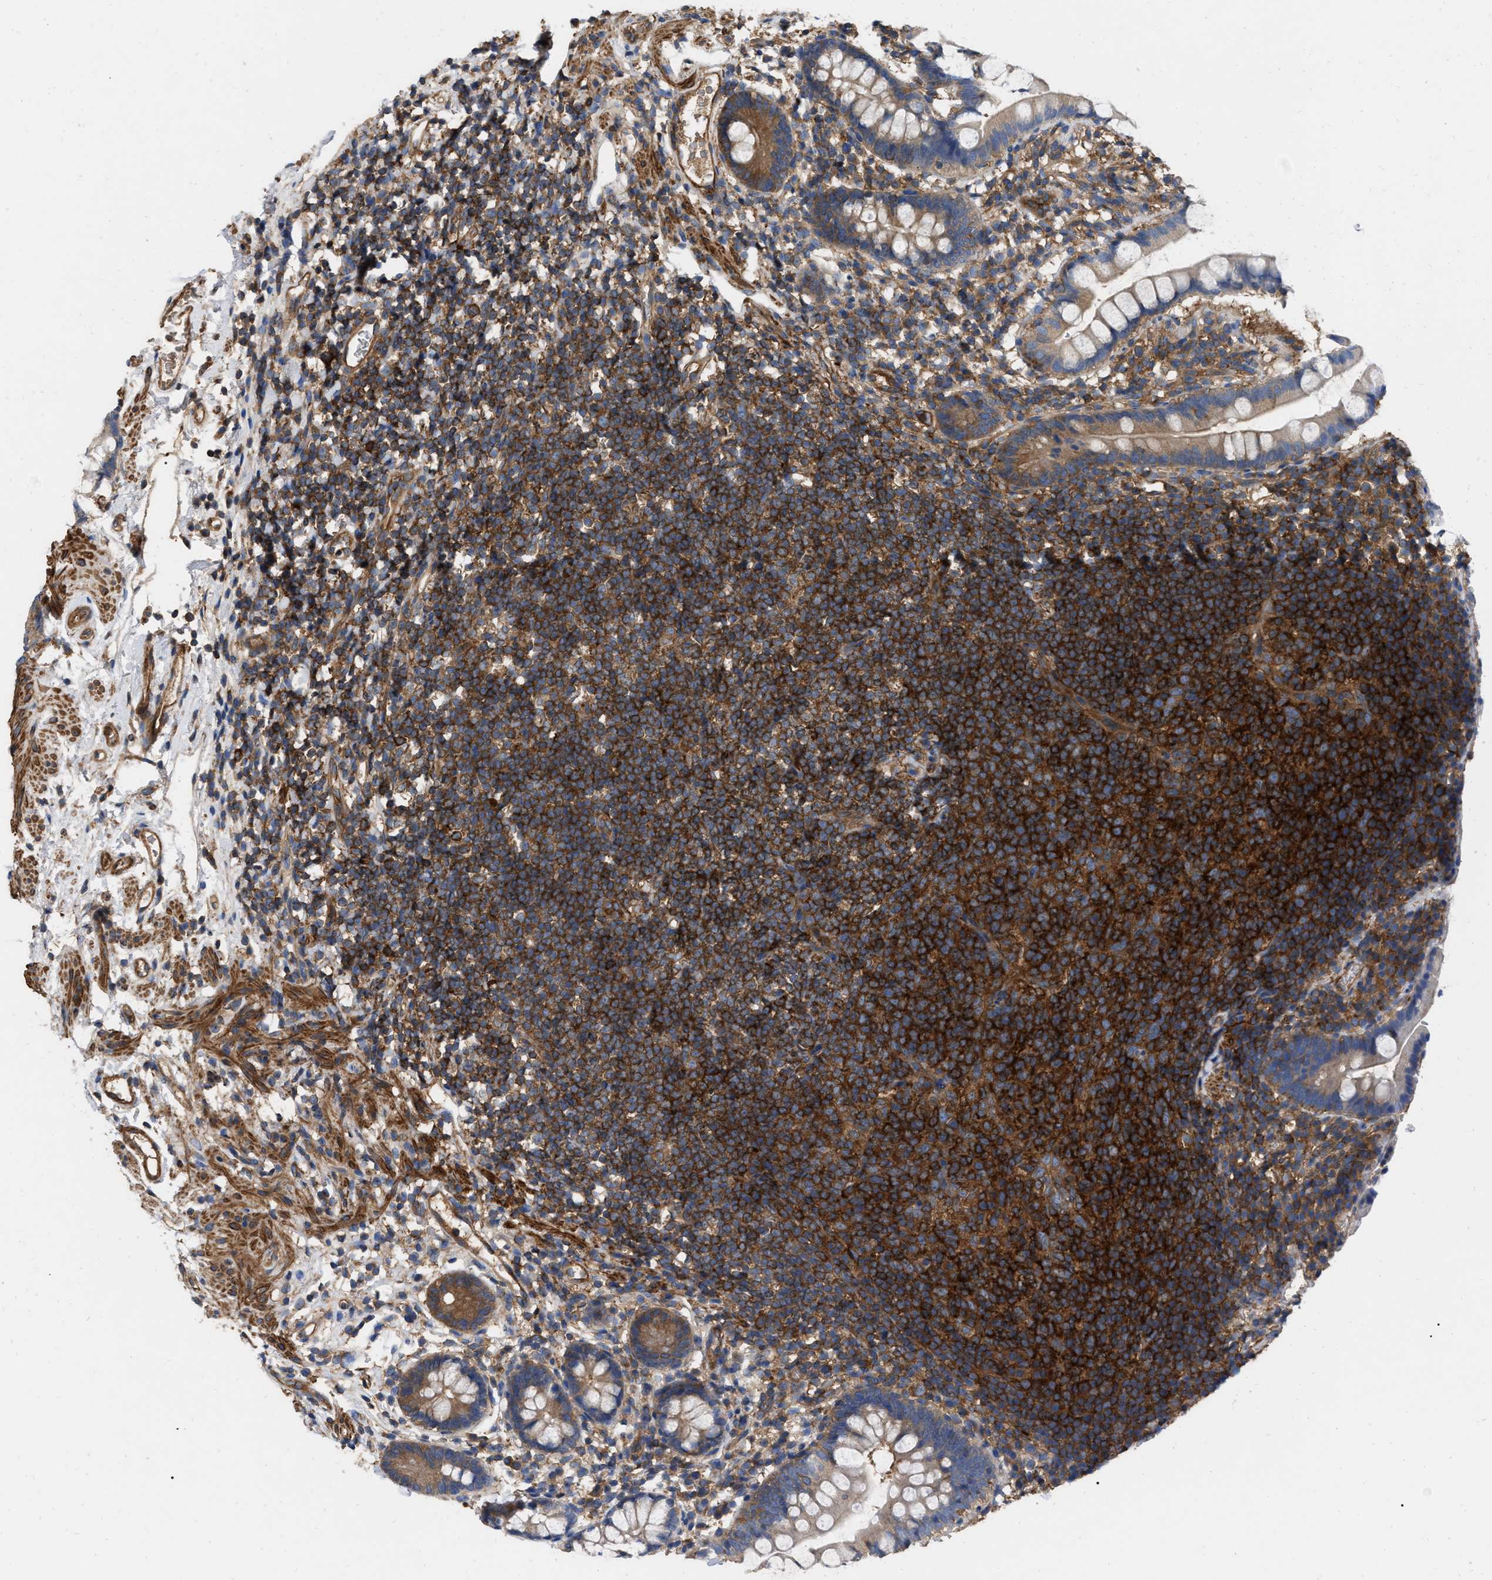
{"staining": {"intensity": "moderate", "quantity": ">75%", "location": "cytoplasmic/membranous"}, "tissue": "small intestine", "cell_type": "Glandular cells", "image_type": "normal", "snomed": [{"axis": "morphology", "description": "Normal tissue, NOS"}, {"axis": "topography", "description": "Small intestine"}], "caption": "The micrograph shows a brown stain indicating the presence of a protein in the cytoplasmic/membranous of glandular cells in small intestine. (DAB (3,3'-diaminobenzidine) IHC with brightfield microscopy, high magnification).", "gene": "RABEP1", "patient": {"sex": "female", "age": 84}}